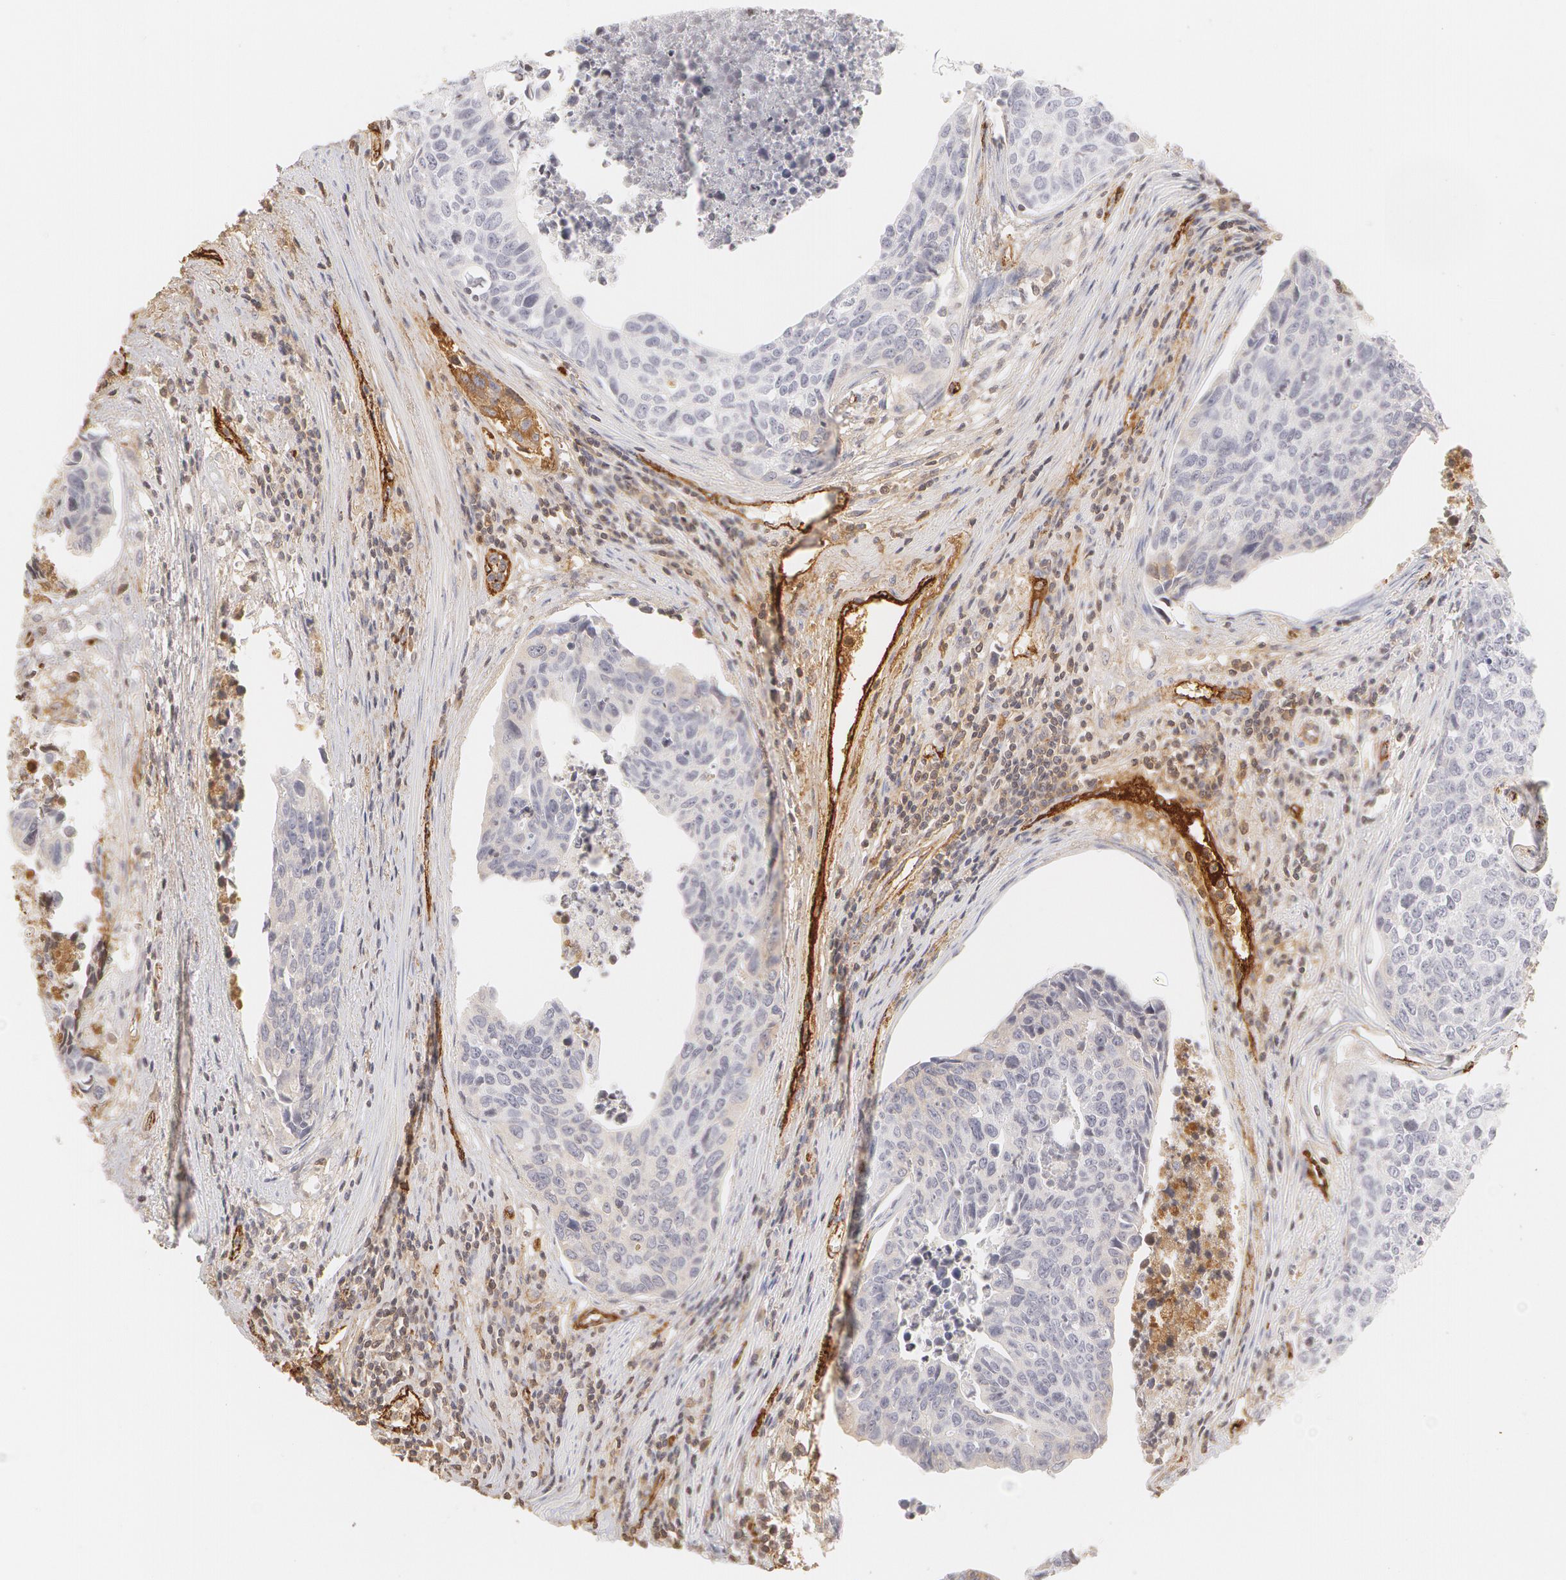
{"staining": {"intensity": "negative", "quantity": "none", "location": "none"}, "tissue": "urothelial cancer", "cell_type": "Tumor cells", "image_type": "cancer", "snomed": [{"axis": "morphology", "description": "Urothelial carcinoma, High grade"}, {"axis": "topography", "description": "Urinary bladder"}], "caption": "Immunohistochemistry of human urothelial cancer displays no staining in tumor cells. (DAB immunohistochemistry, high magnification).", "gene": "VWF", "patient": {"sex": "male", "age": 81}}